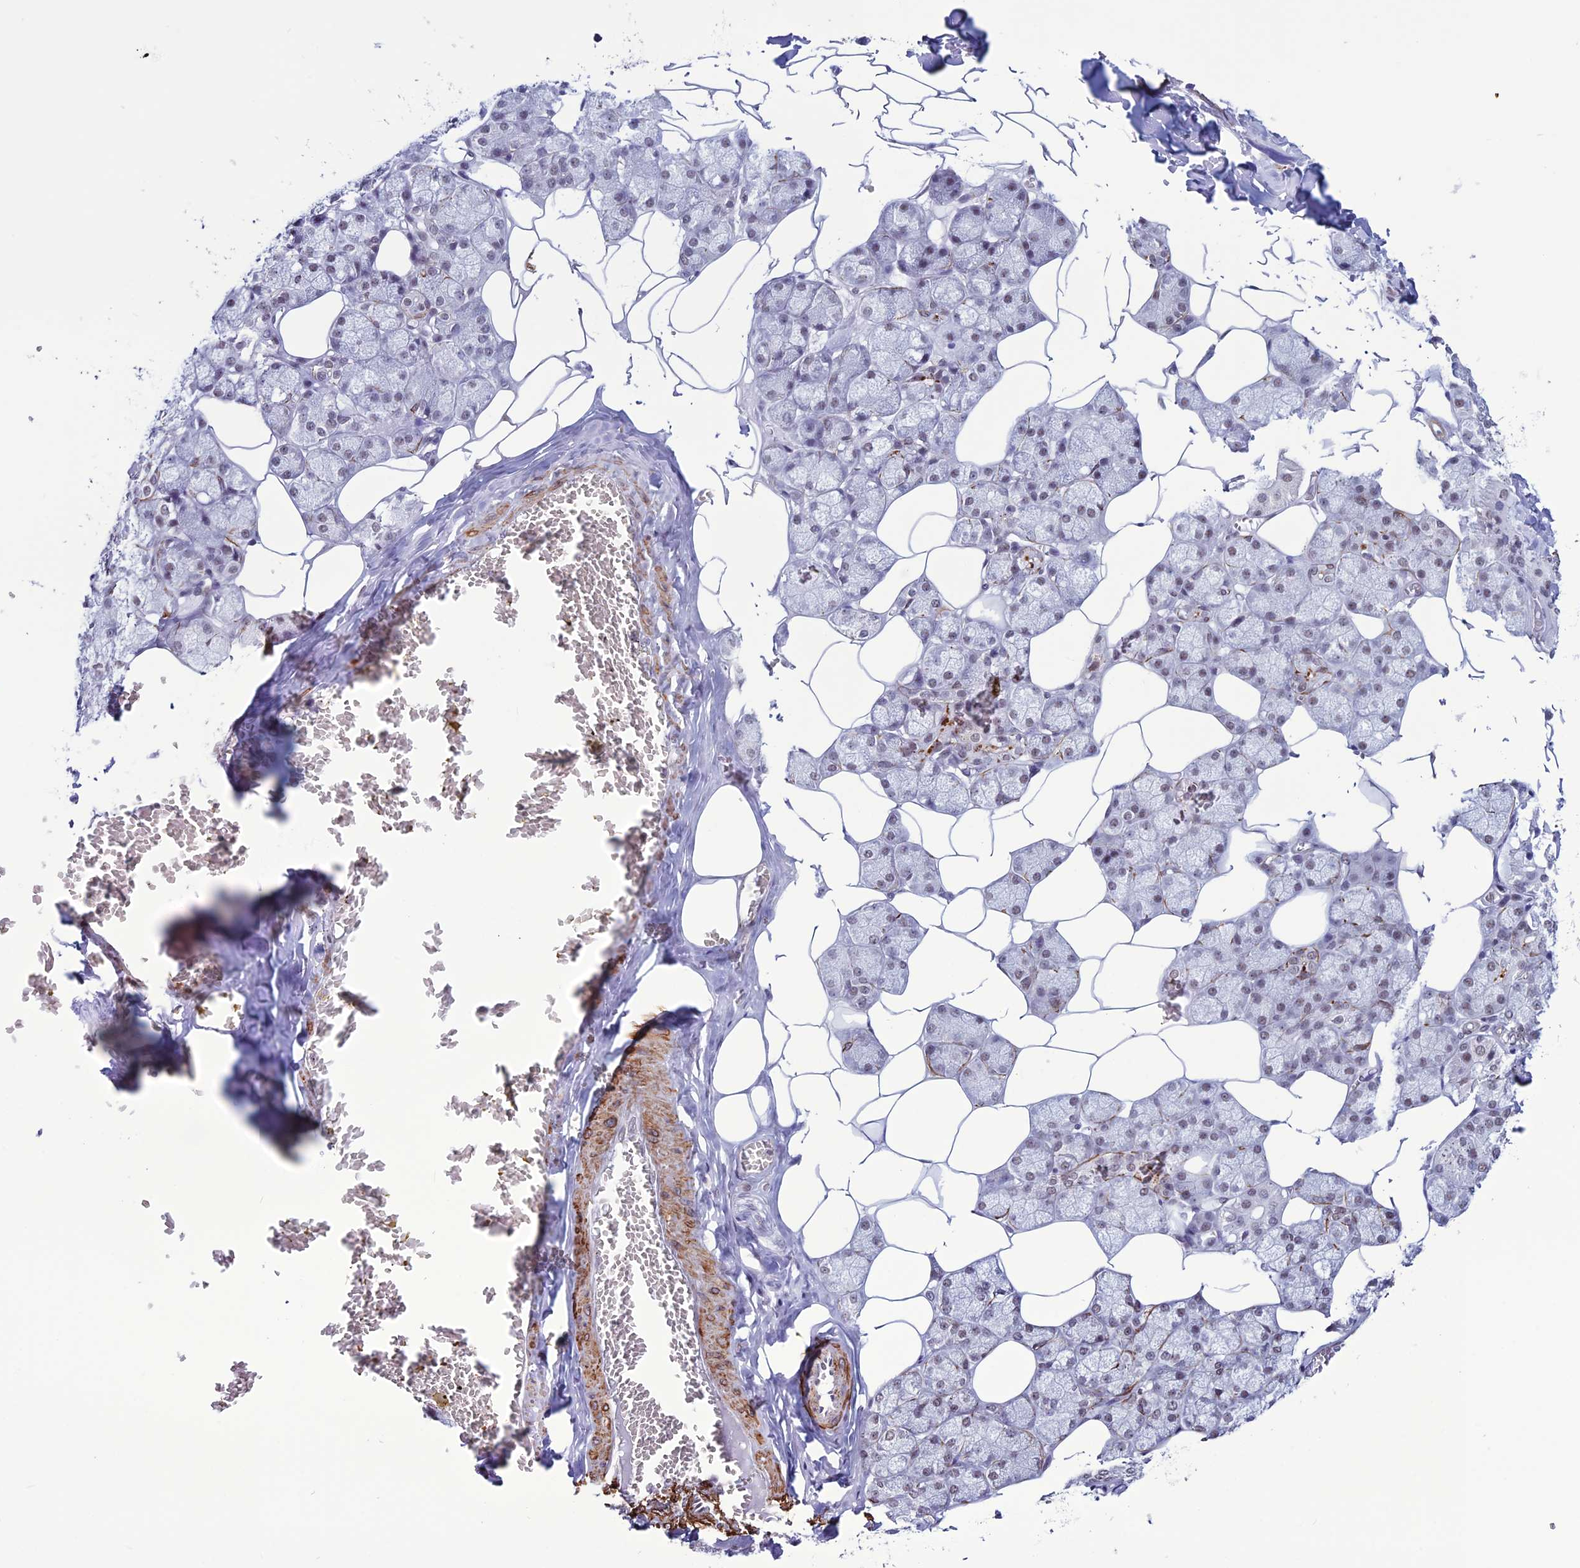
{"staining": {"intensity": "strong", "quantity": "<25%", "location": "cytoplasmic/membranous,nuclear"}, "tissue": "salivary gland", "cell_type": "Glandular cells", "image_type": "normal", "snomed": [{"axis": "morphology", "description": "Normal tissue, NOS"}, {"axis": "topography", "description": "Salivary gland"}], "caption": "Immunohistochemical staining of unremarkable human salivary gland demonstrates medium levels of strong cytoplasmic/membranous,nuclear staining in about <25% of glandular cells.", "gene": "U2AF1", "patient": {"sex": "male", "age": 62}}